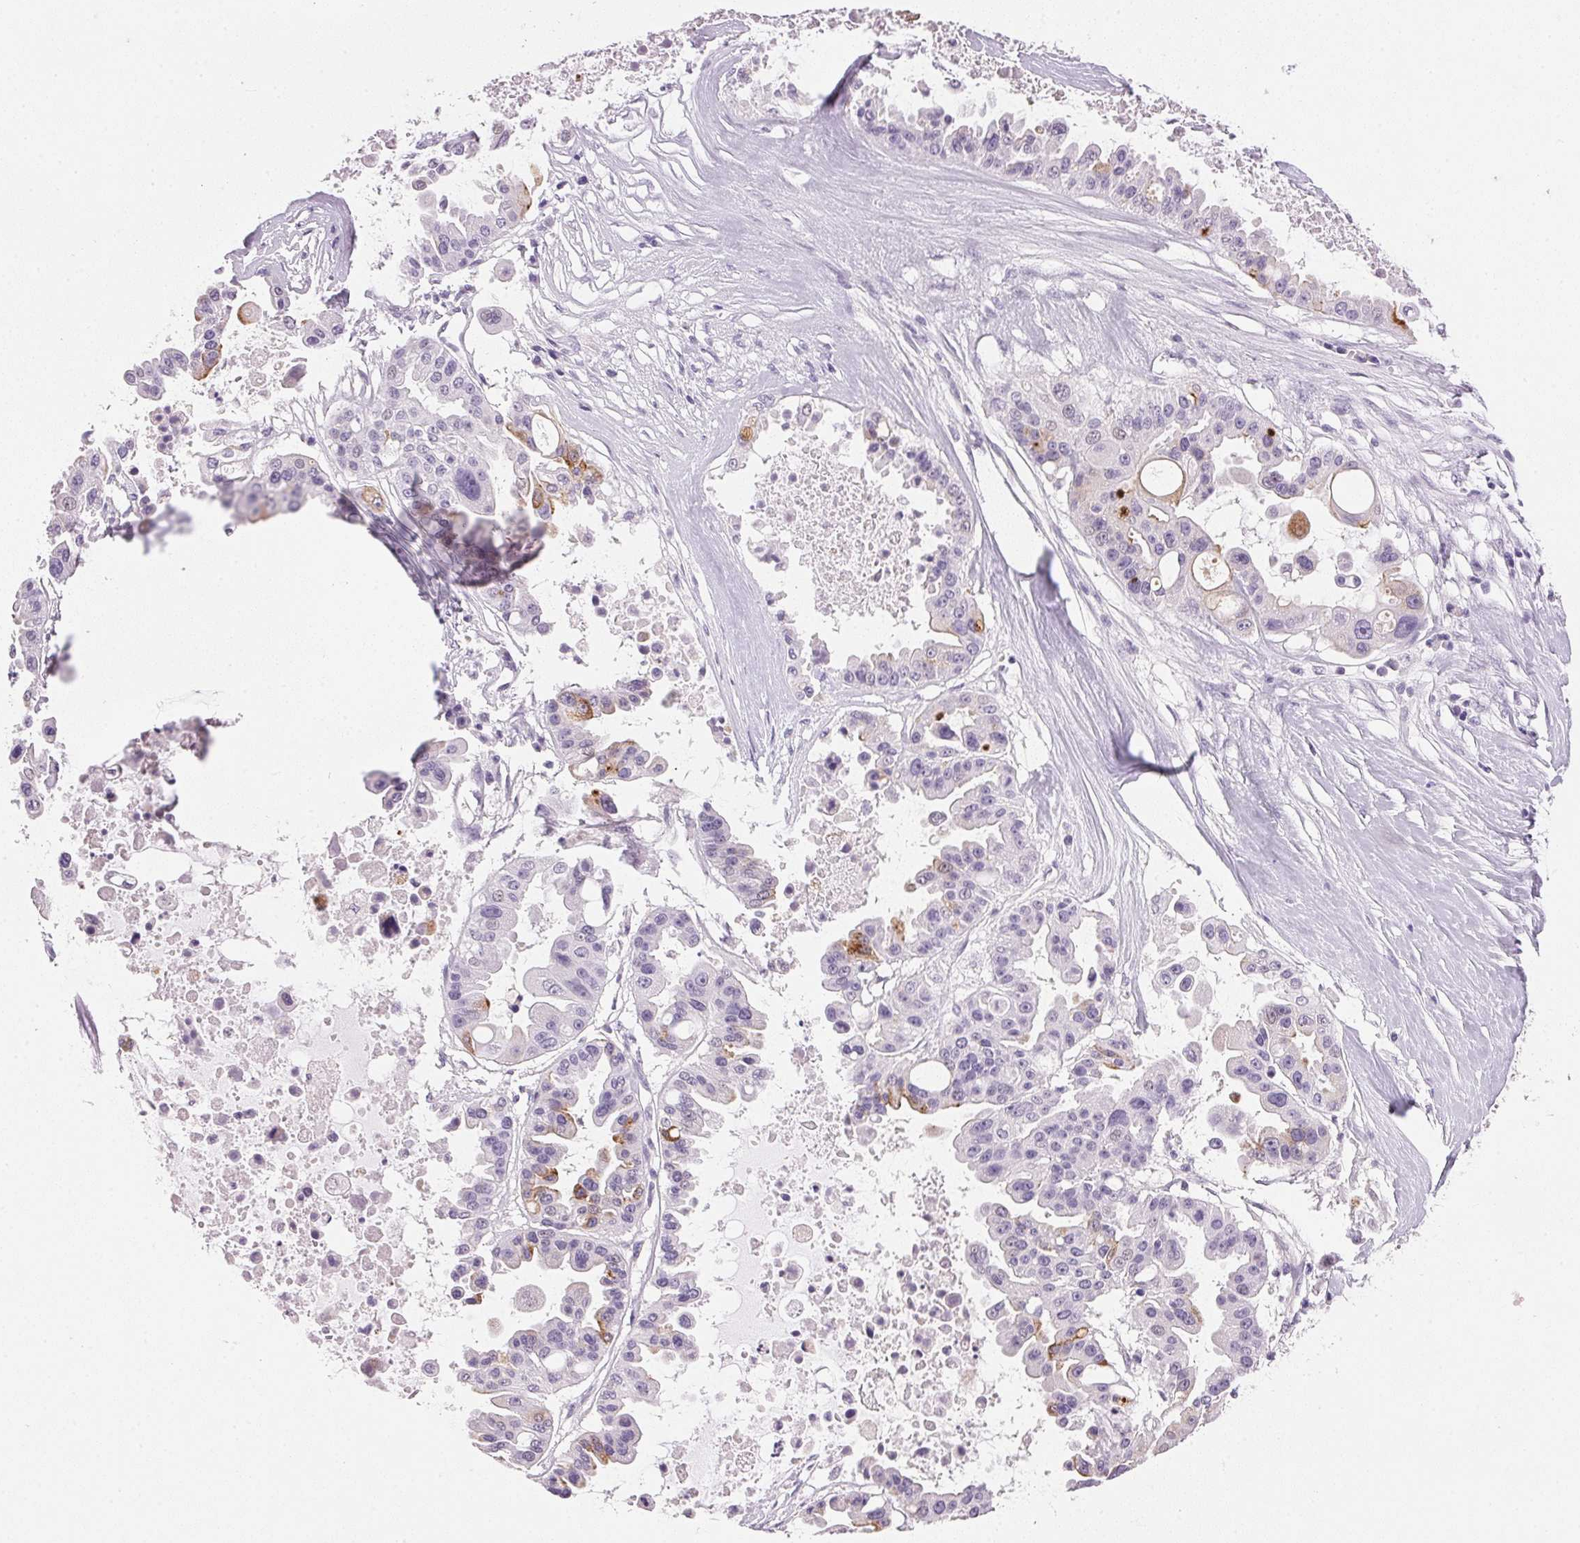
{"staining": {"intensity": "moderate", "quantity": "<25%", "location": "cytoplasmic/membranous"}, "tissue": "ovarian cancer", "cell_type": "Tumor cells", "image_type": "cancer", "snomed": [{"axis": "morphology", "description": "Cystadenocarcinoma, serous, NOS"}, {"axis": "topography", "description": "Ovary"}], "caption": "Brown immunohistochemical staining in human ovarian cancer (serous cystadenocarcinoma) displays moderate cytoplasmic/membranous expression in about <25% of tumor cells.", "gene": "IGFBP1", "patient": {"sex": "female", "age": 56}}